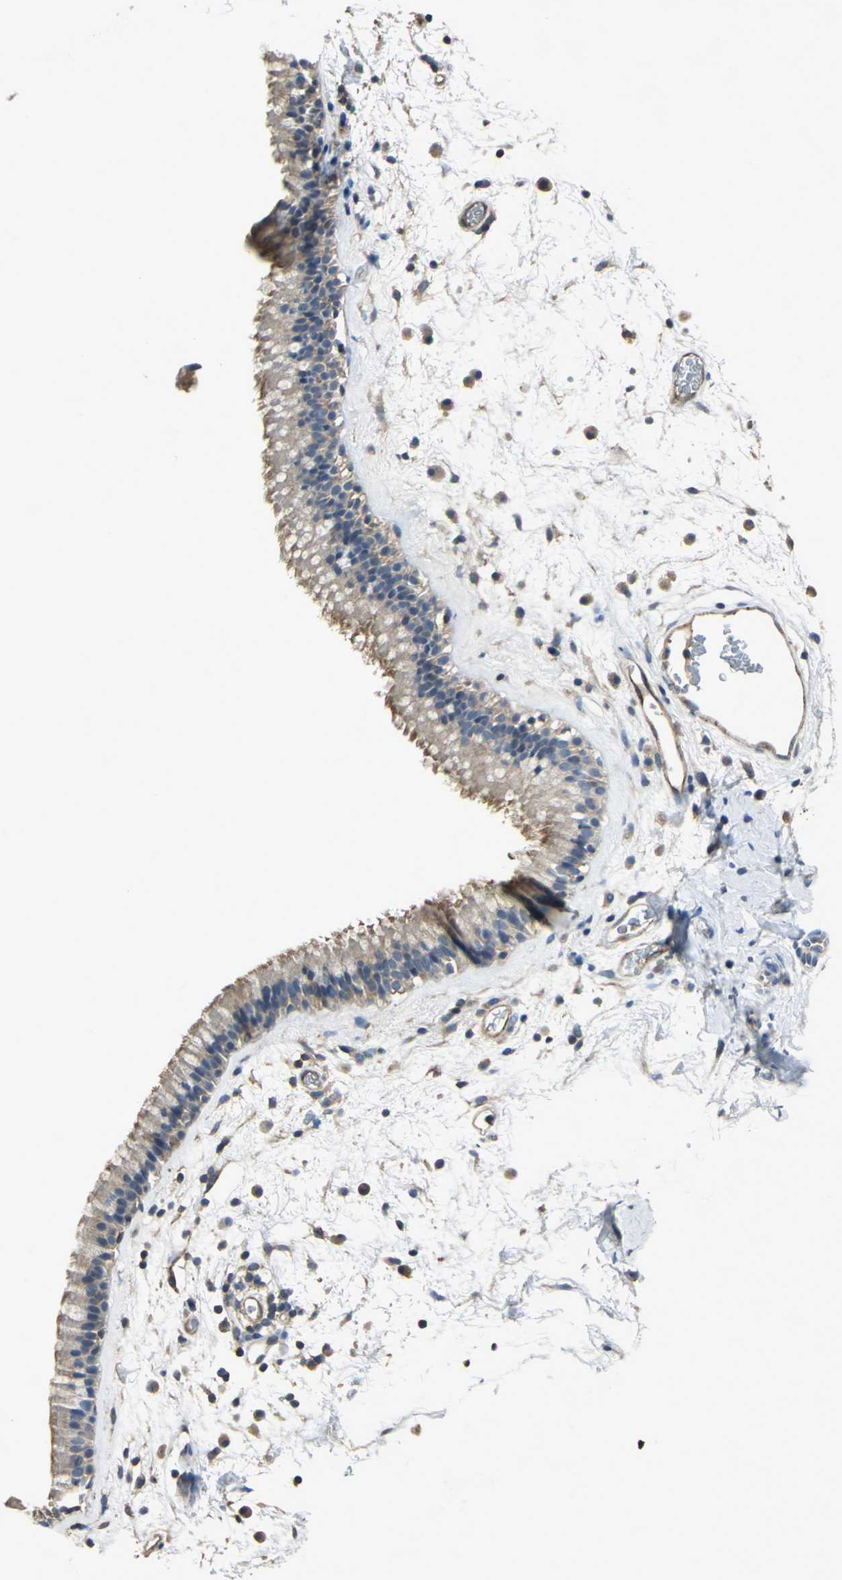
{"staining": {"intensity": "moderate", "quantity": "25%-75%", "location": "cytoplasmic/membranous"}, "tissue": "nasopharynx", "cell_type": "Respiratory epithelial cells", "image_type": "normal", "snomed": [{"axis": "morphology", "description": "Normal tissue, NOS"}, {"axis": "morphology", "description": "Inflammation, NOS"}, {"axis": "topography", "description": "Nasopharynx"}], "caption": "A medium amount of moderate cytoplasmic/membranous expression is identified in approximately 25%-75% of respiratory epithelial cells in unremarkable nasopharynx.", "gene": "RAPGEF1", "patient": {"sex": "male", "age": 48}}